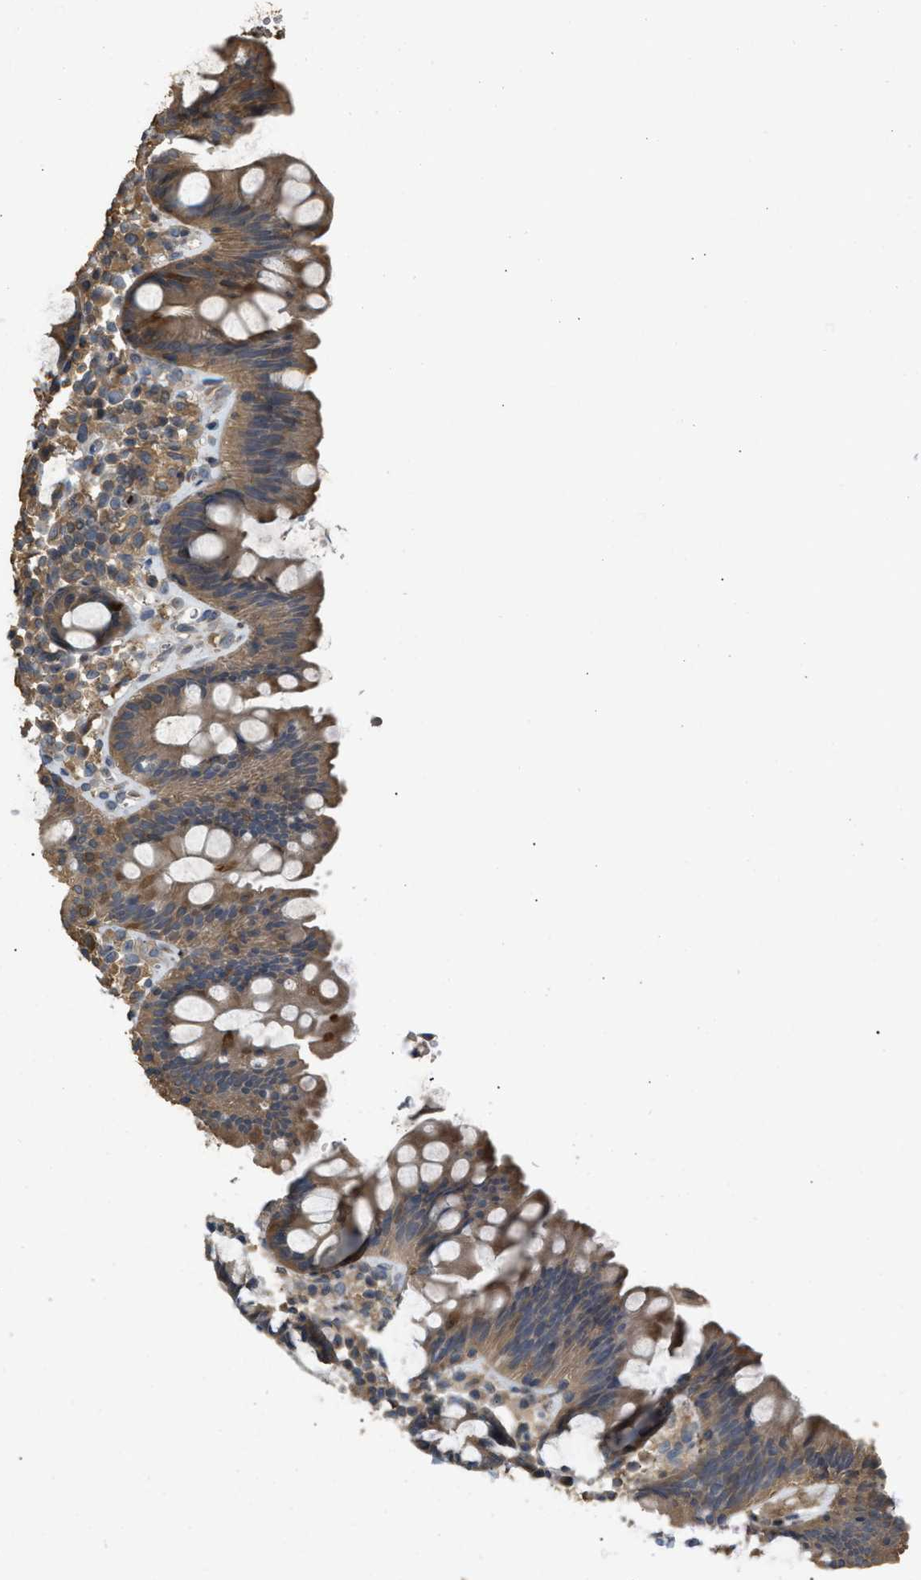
{"staining": {"intensity": "moderate", "quantity": ">75%", "location": "cytoplasmic/membranous"}, "tissue": "colon", "cell_type": "Endothelial cells", "image_type": "normal", "snomed": [{"axis": "morphology", "description": "Normal tissue, NOS"}, {"axis": "topography", "description": "Colon"}], "caption": "Protein expression analysis of unremarkable colon reveals moderate cytoplasmic/membranous positivity in about >75% of endothelial cells. Immunohistochemistry (ihc) stains the protein in brown and the nuclei are stained blue.", "gene": "ARHGDIA", "patient": {"sex": "female", "age": 80}}